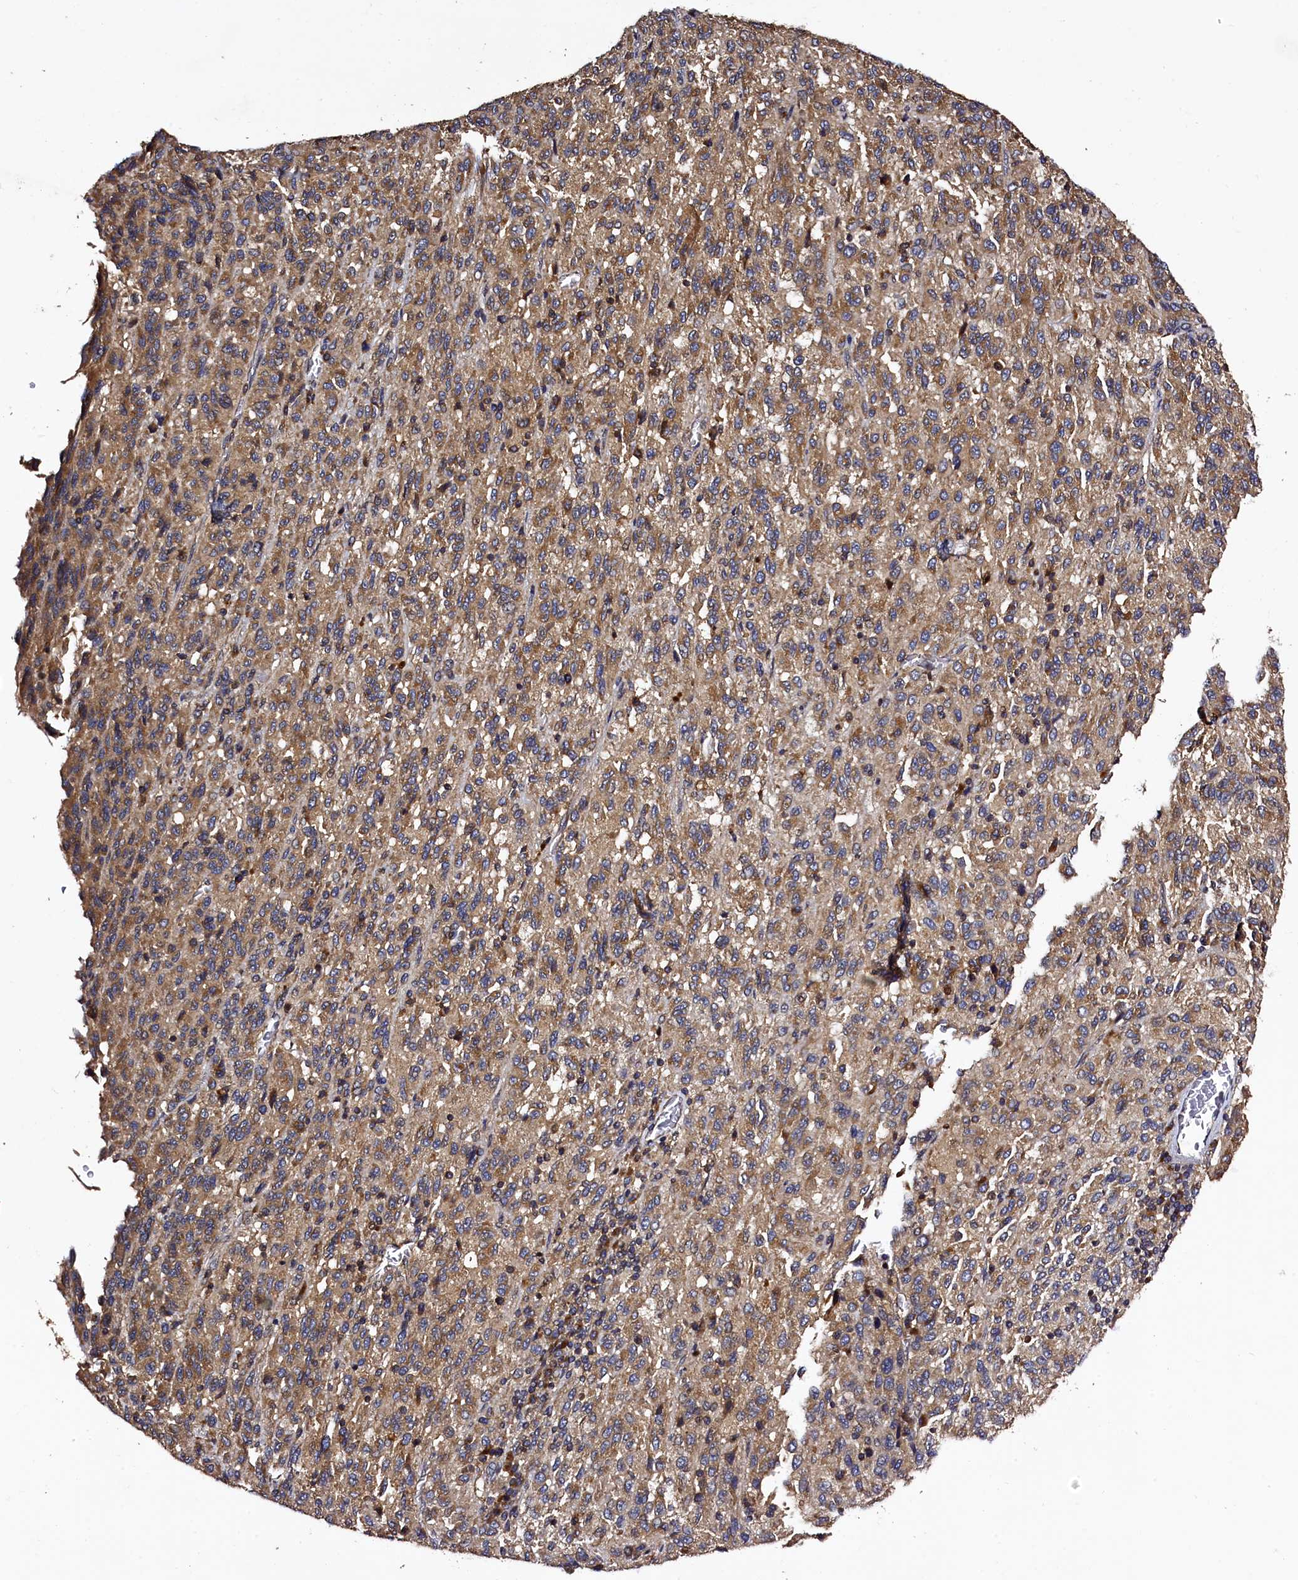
{"staining": {"intensity": "moderate", "quantity": ">75%", "location": "cytoplasmic/membranous"}, "tissue": "melanoma", "cell_type": "Tumor cells", "image_type": "cancer", "snomed": [{"axis": "morphology", "description": "Malignant melanoma, Metastatic site"}, {"axis": "topography", "description": "Lung"}], "caption": "Tumor cells exhibit medium levels of moderate cytoplasmic/membranous expression in approximately >75% of cells in human malignant melanoma (metastatic site).", "gene": "KLC2", "patient": {"sex": "male", "age": 64}}